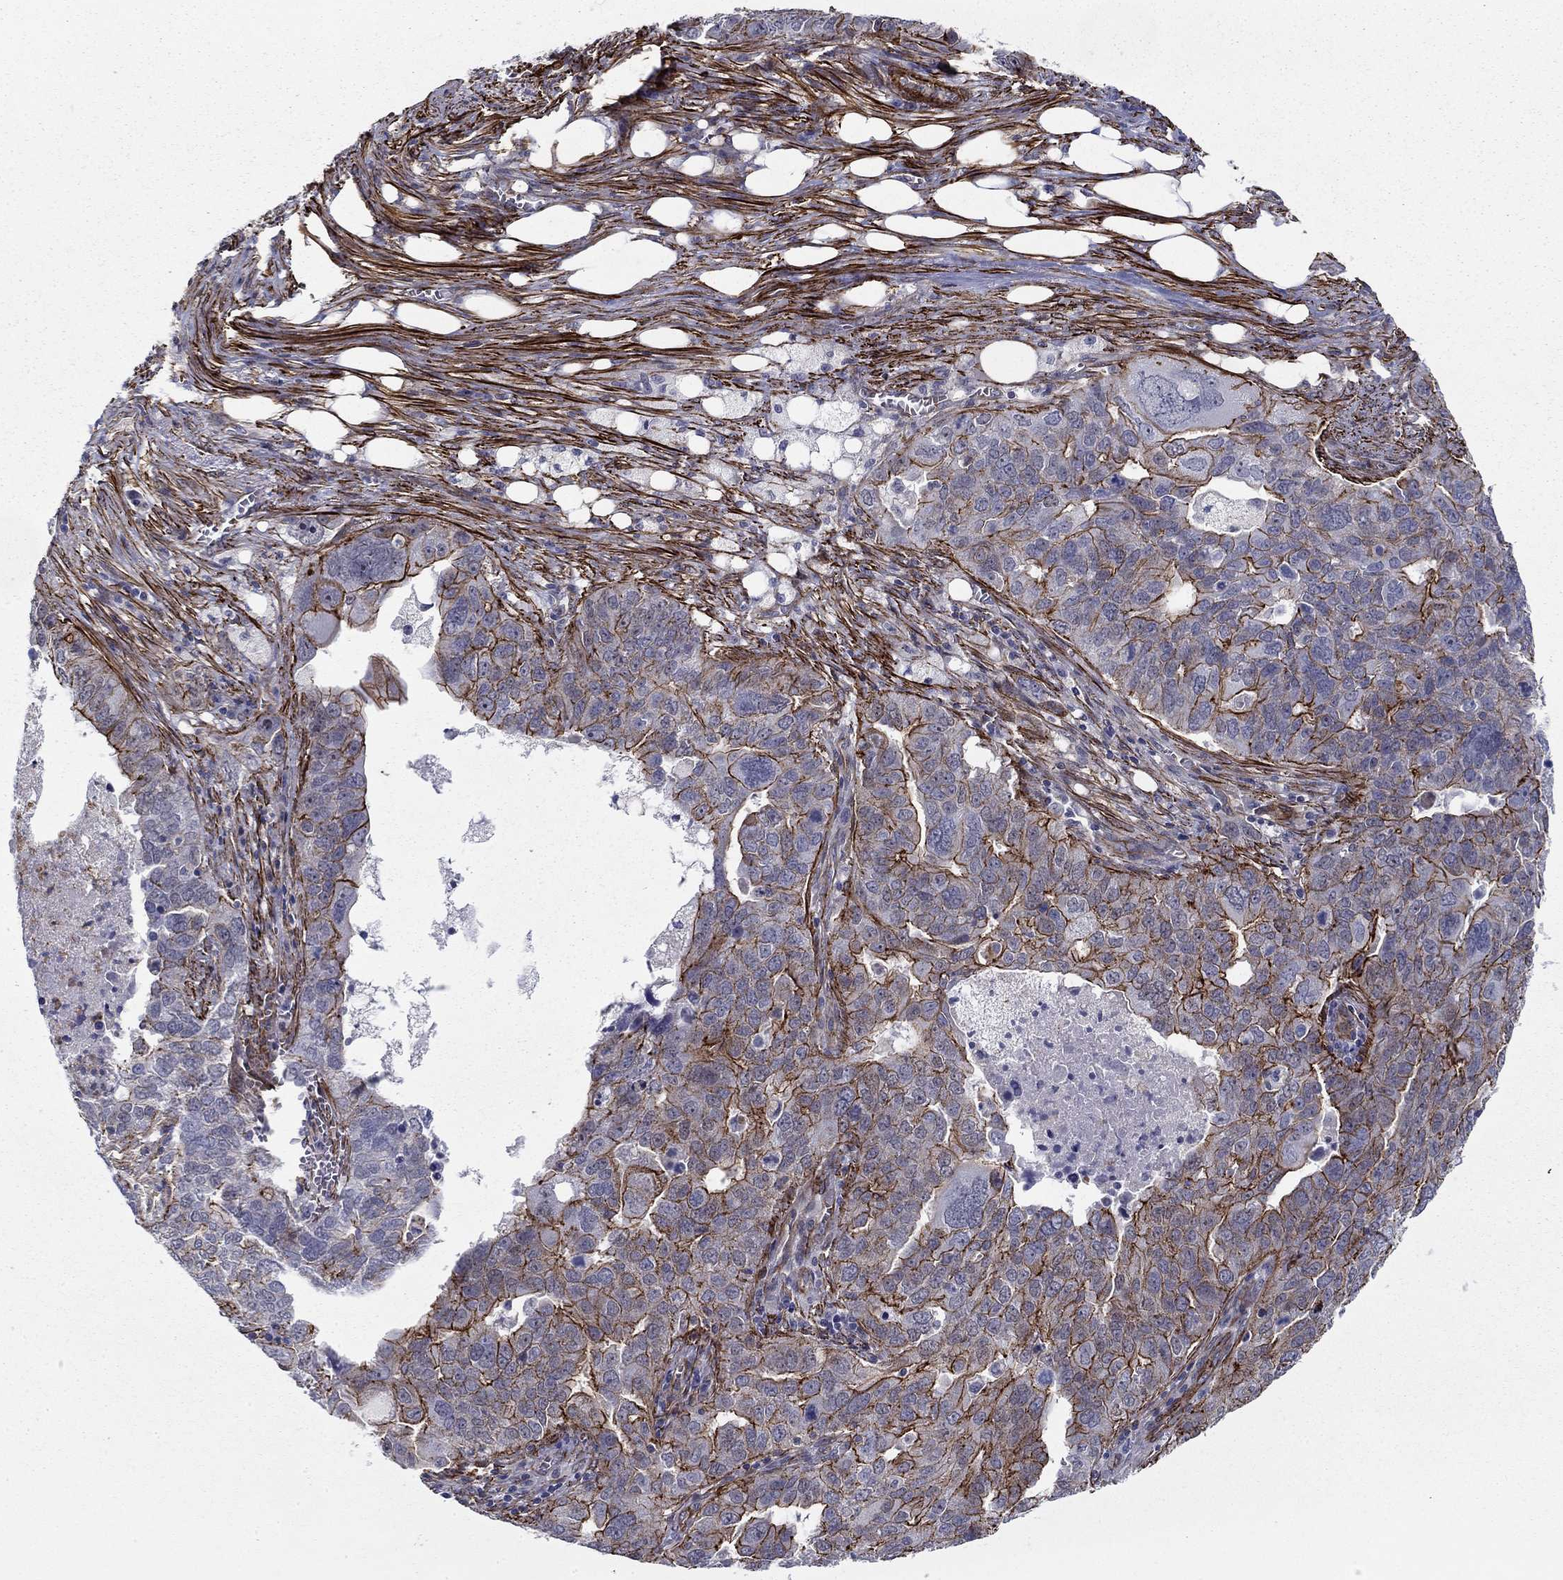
{"staining": {"intensity": "strong", "quantity": "25%-75%", "location": "cytoplasmic/membranous"}, "tissue": "ovarian cancer", "cell_type": "Tumor cells", "image_type": "cancer", "snomed": [{"axis": "morphology", "description": "Carcinoma, endometroid"}, {"axis": "topography", "description": "Soft tissue"}, {"axis": "topography", "description": "Ovary"}], "caption": "High-magnification brightfield microscopy of ovarian cancer stained with DAB (3,3'-diaminobenzidine) (brown) and counterstained with hematoxylin (blue). tumor cells exhibit strong cytoplasmic/membranous staining is present in about25%-75% of cells.", "gene": "KRBA1", "patient": {"sex": "female", "age": 52}}